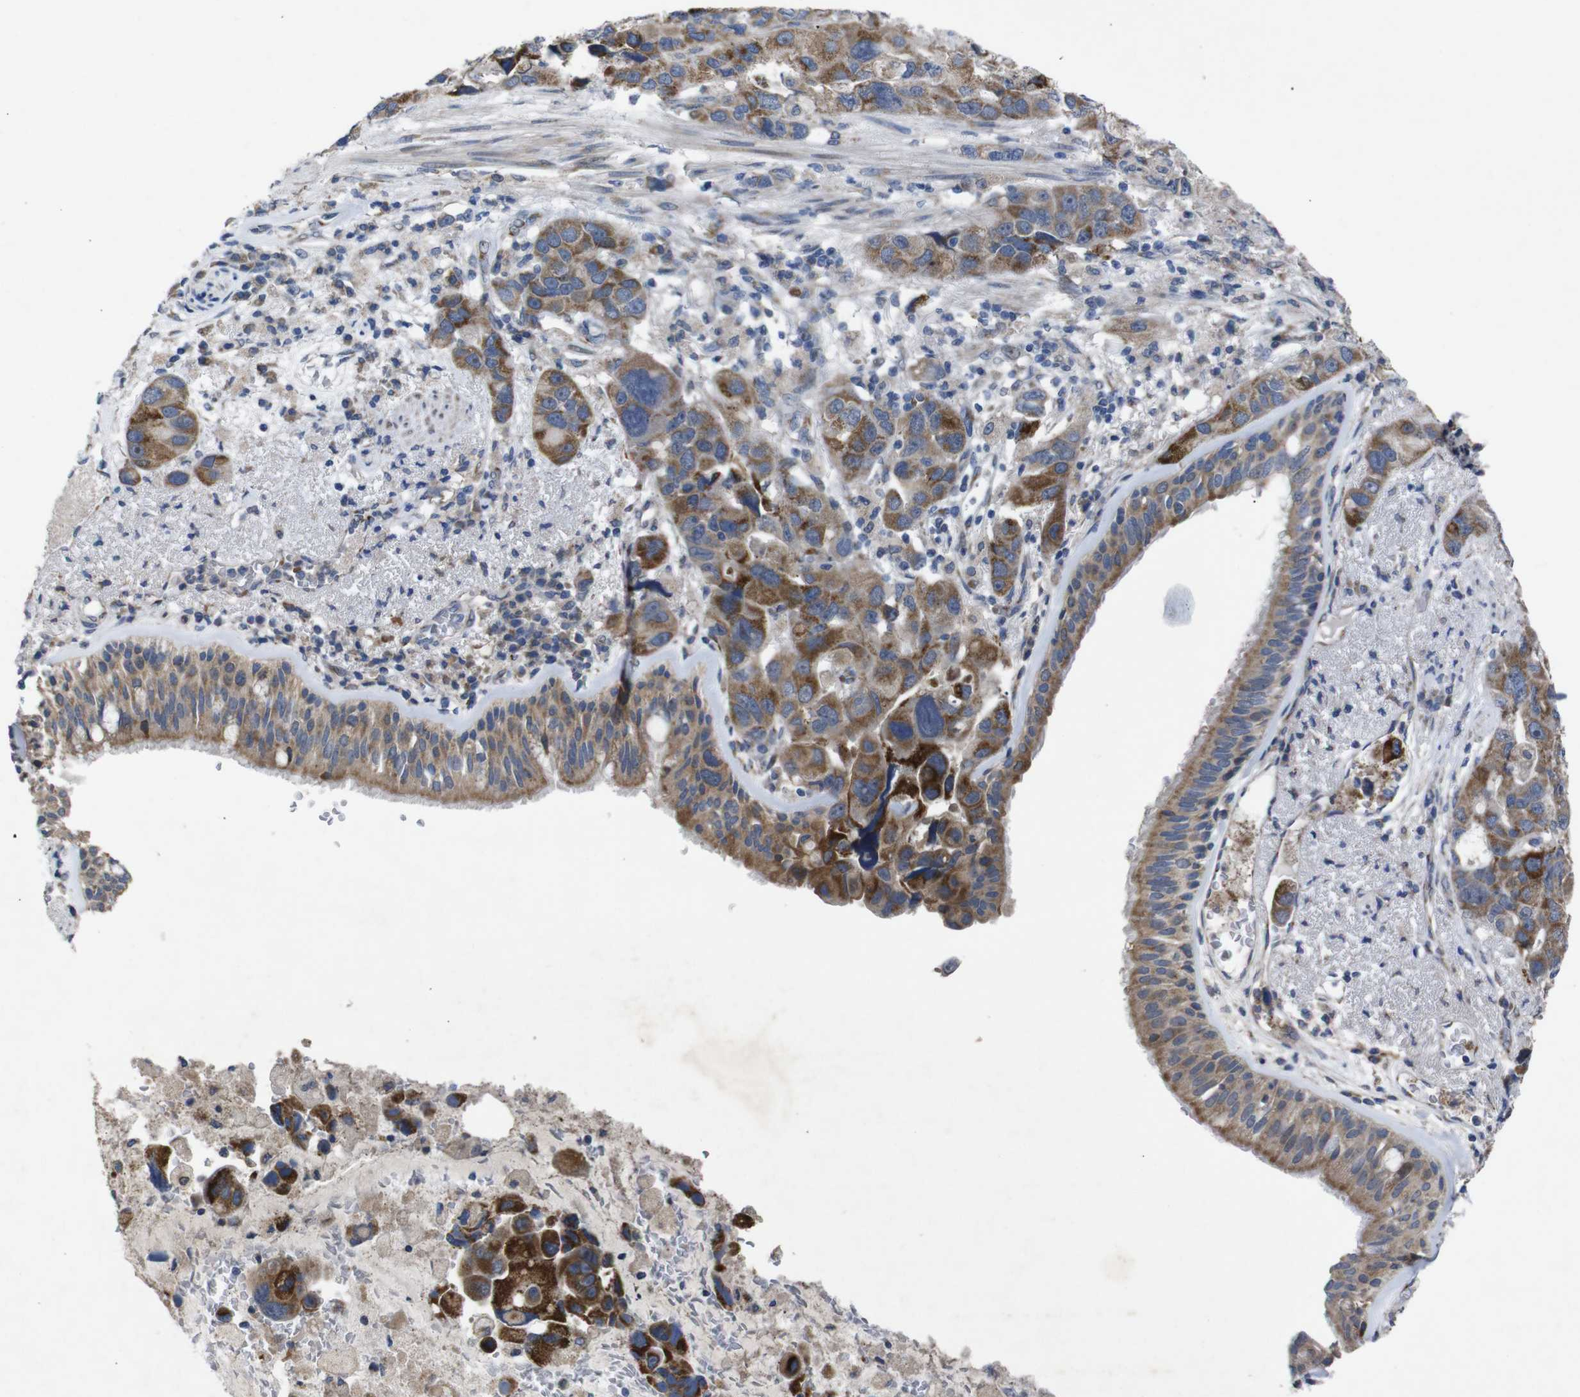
{"staining": {"intensity": "moderate", "quantity": ">75%", "location": "cytoplasmic/membranous"}, "tissue": "bronchus", "cell_type": "Respiratory epithelial cells", "image_type": "normal", "snomed": [{"axis": "morphology", "description": "Normal tissue, NOS"}, {"axis": "morphology", "description": "Adenocarcinoma, NOS"}, {"axis": "morphology", "description": "Adenocarcinoma, metastatic, NOS"}, {"axis": "topography", "description": "Lymph node"}, {"axis": "topography", "description": "Bronchus"}, {"axis": "topography", "description": "Lung"}], "caption": "About >75% of respiratory epithelial cells in normal bronchus reveal moderate cytoplasmic/membranous protein positivity as visualized by brown immunohistochemical staining.", "gene": "CHST10", "patient": {"sex": "female", "age": 54}}